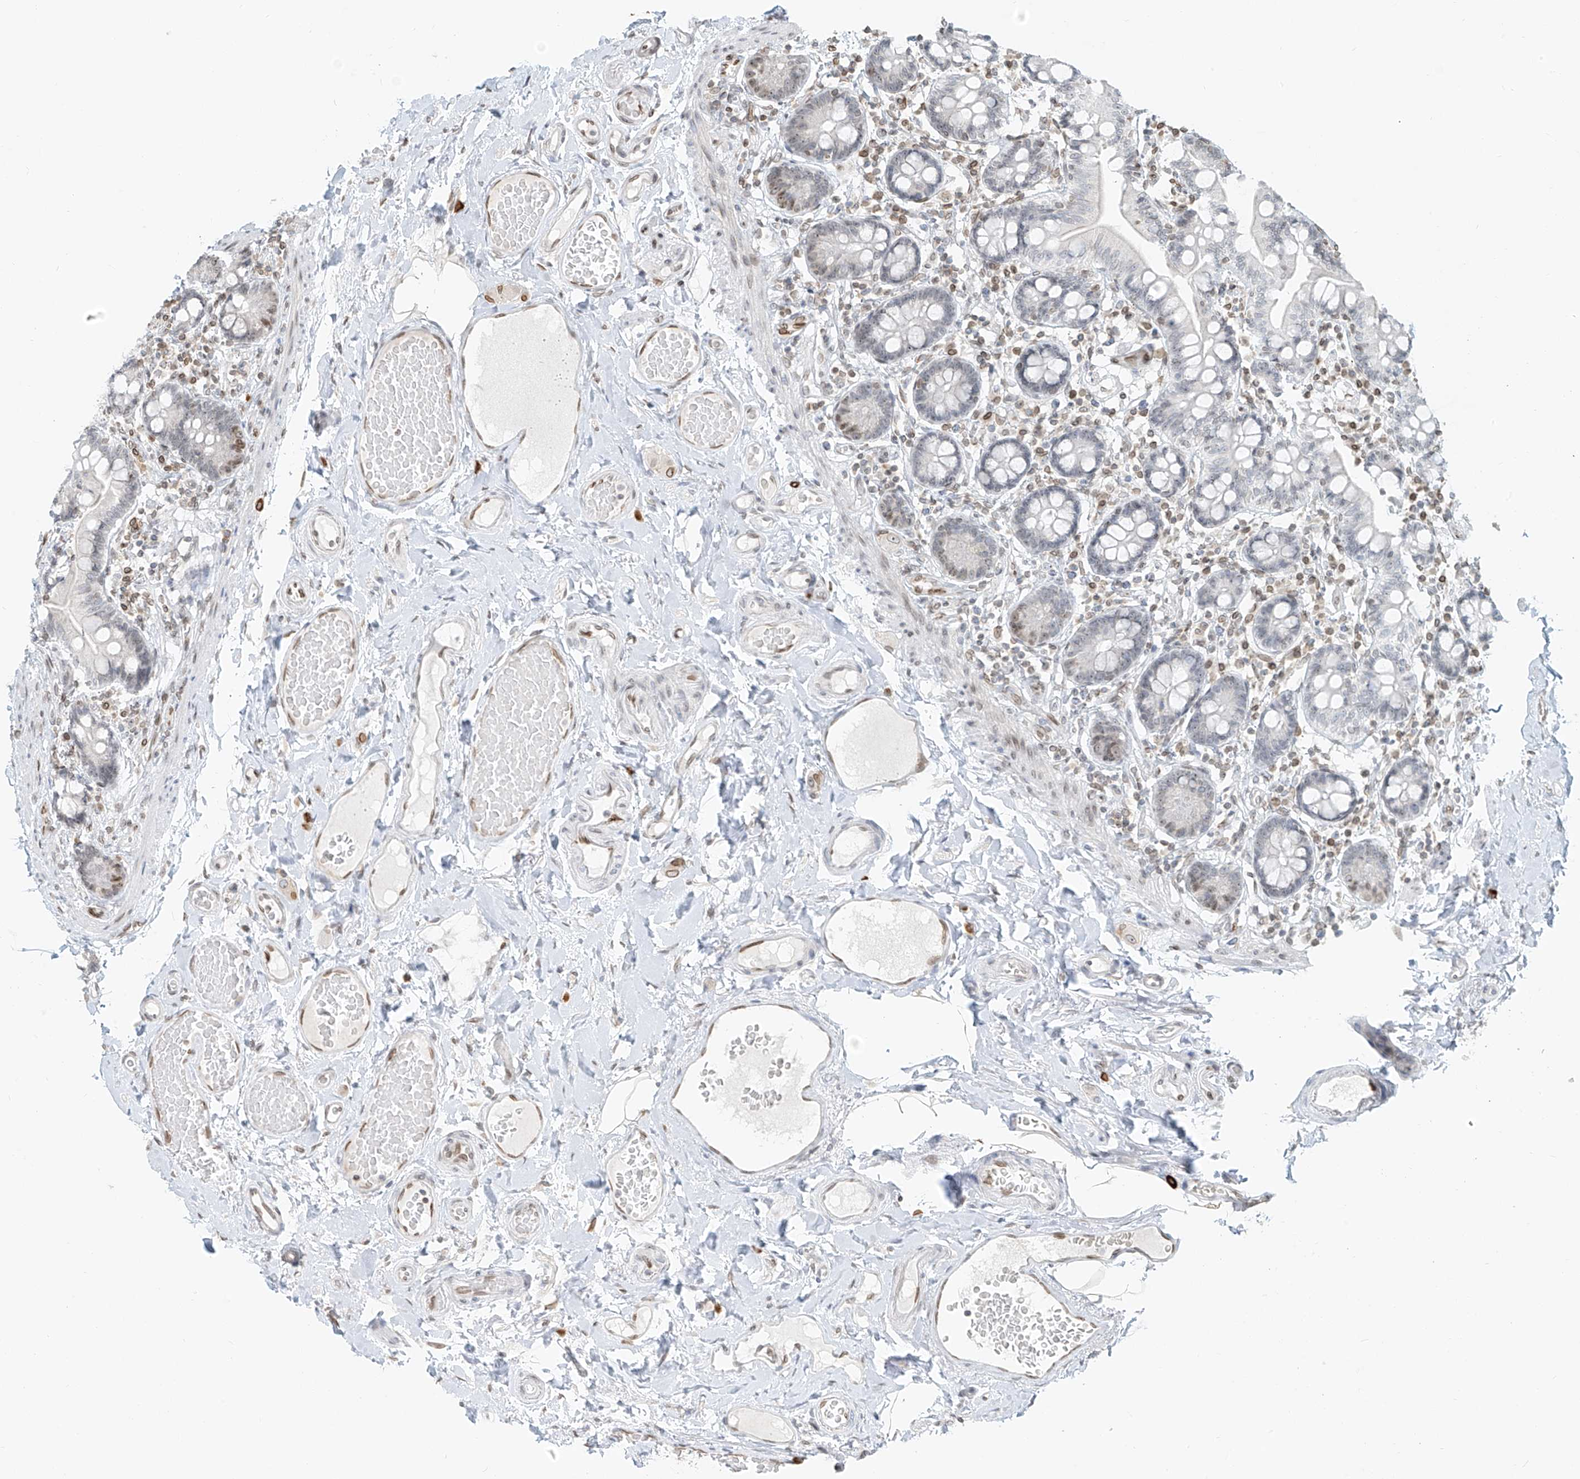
{"staining": {"intensity": "weak", "quantity": "25%-75%", "location": "nuclear"}, "tissue": "small intestine", "cell_type": "Glandular cells", "image_type": "normal", "snomed": [{"axis": "morphology", "description": "Normal tissue, NOS"}, {"axis": "topography", "description": "Small intestine"}], "caption": "Immunohistochemistry of normal human small intestine displays low levels of weak nuclear positivity in approximately 25%-75% of glandular cells.", "gene": "SAMD15", "patient": {"sex": "female", "age": 64}}